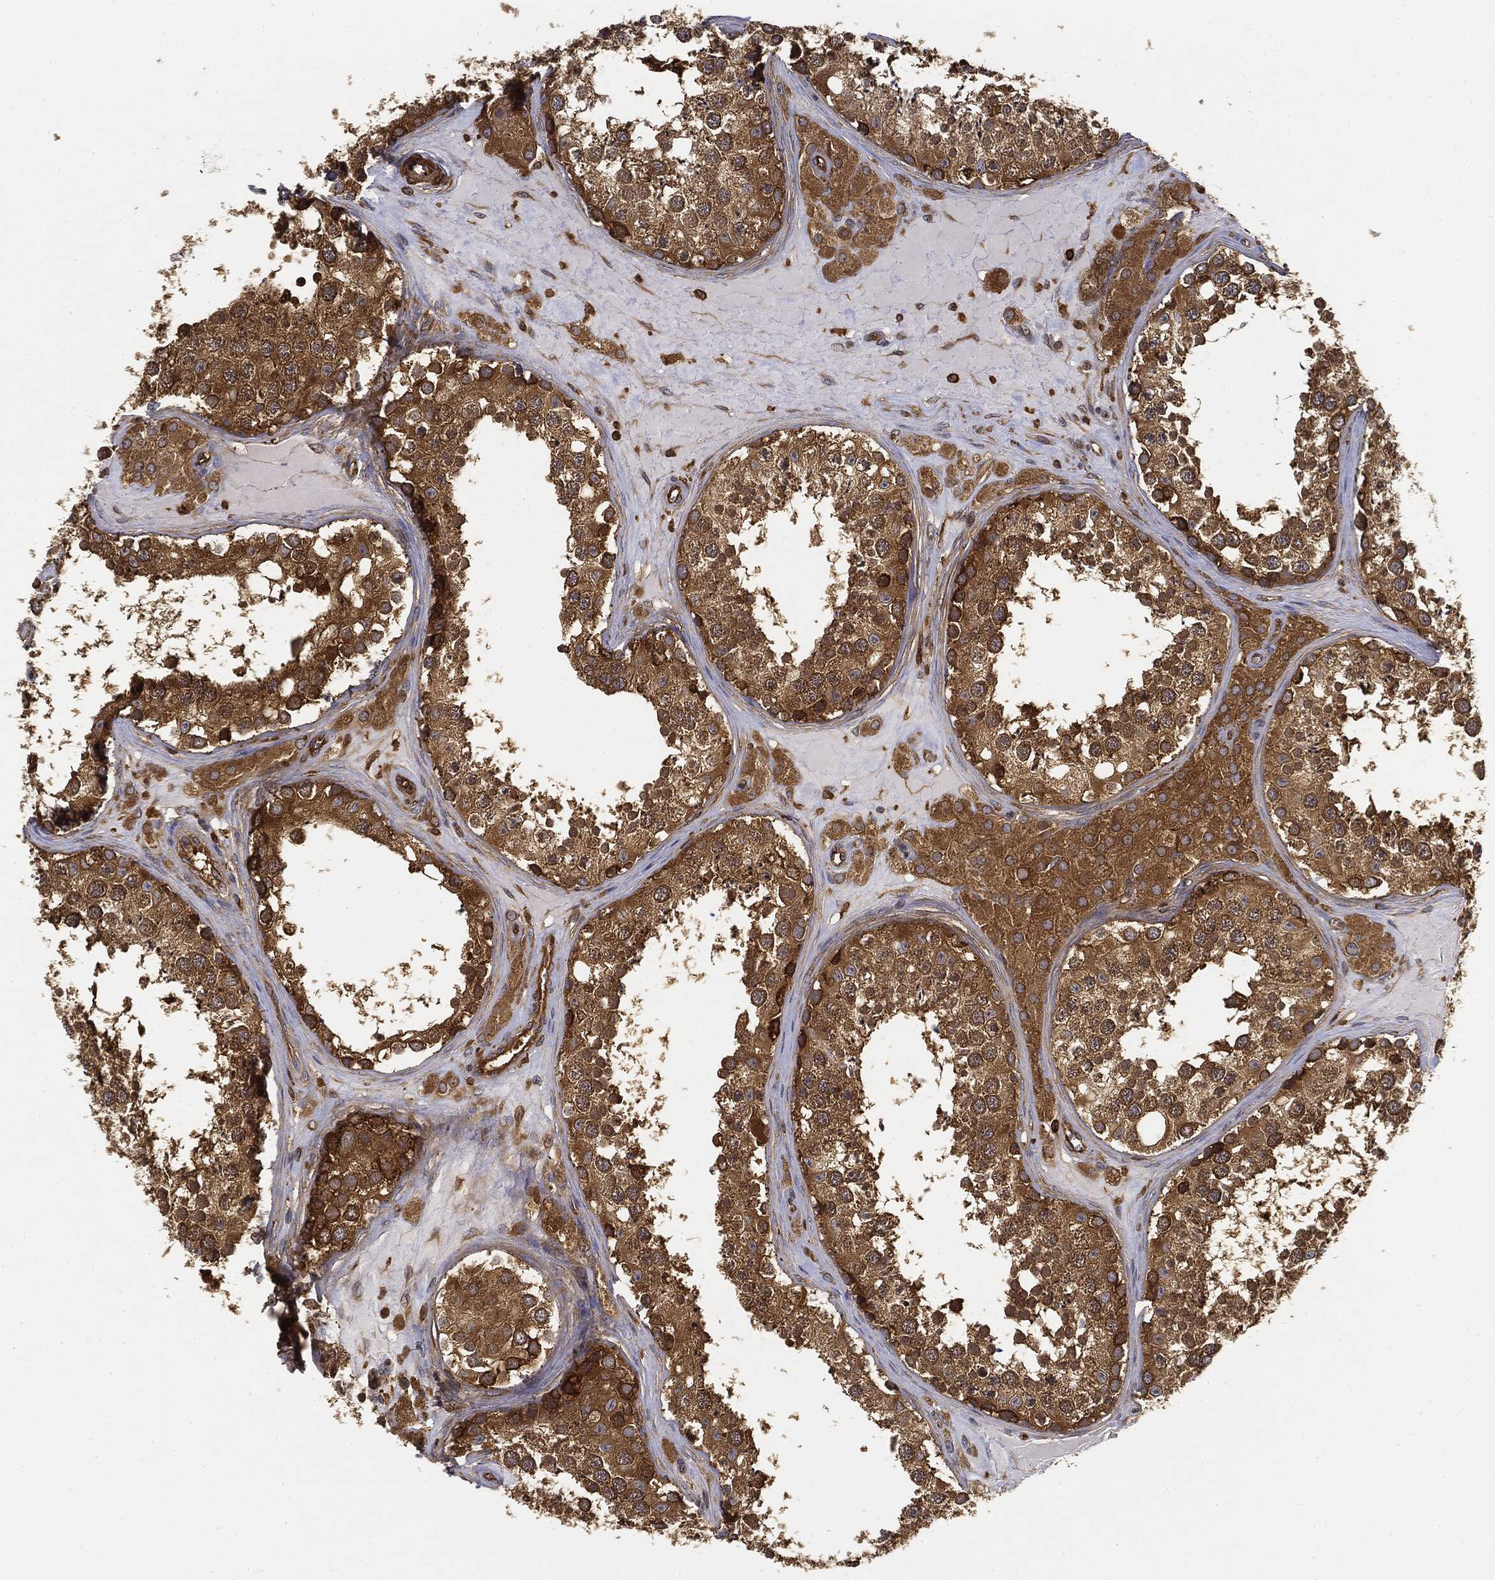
{"staining": {"intensity": "strong", "quantity": "25%-75%", "location": "cytoplasmic/membranous"}, "tissue": "testis", "cell_type": "Cells in seminiferous ducts", "image_type": "normal", "snomed": [{"axis": "morphology", "description": "Normal tissue, NOS"}, {"axis": "topography", "description": "Testis"}], "caption": "Strong cytoplasmic/membranous protein expression is identified in about 25%-75% of cells in seminiferous ducts in testis. (IHC, brightfield microscopy, high magnification).", "gene": "WDR1", "patient": {"sex": "male", "age": 31}}